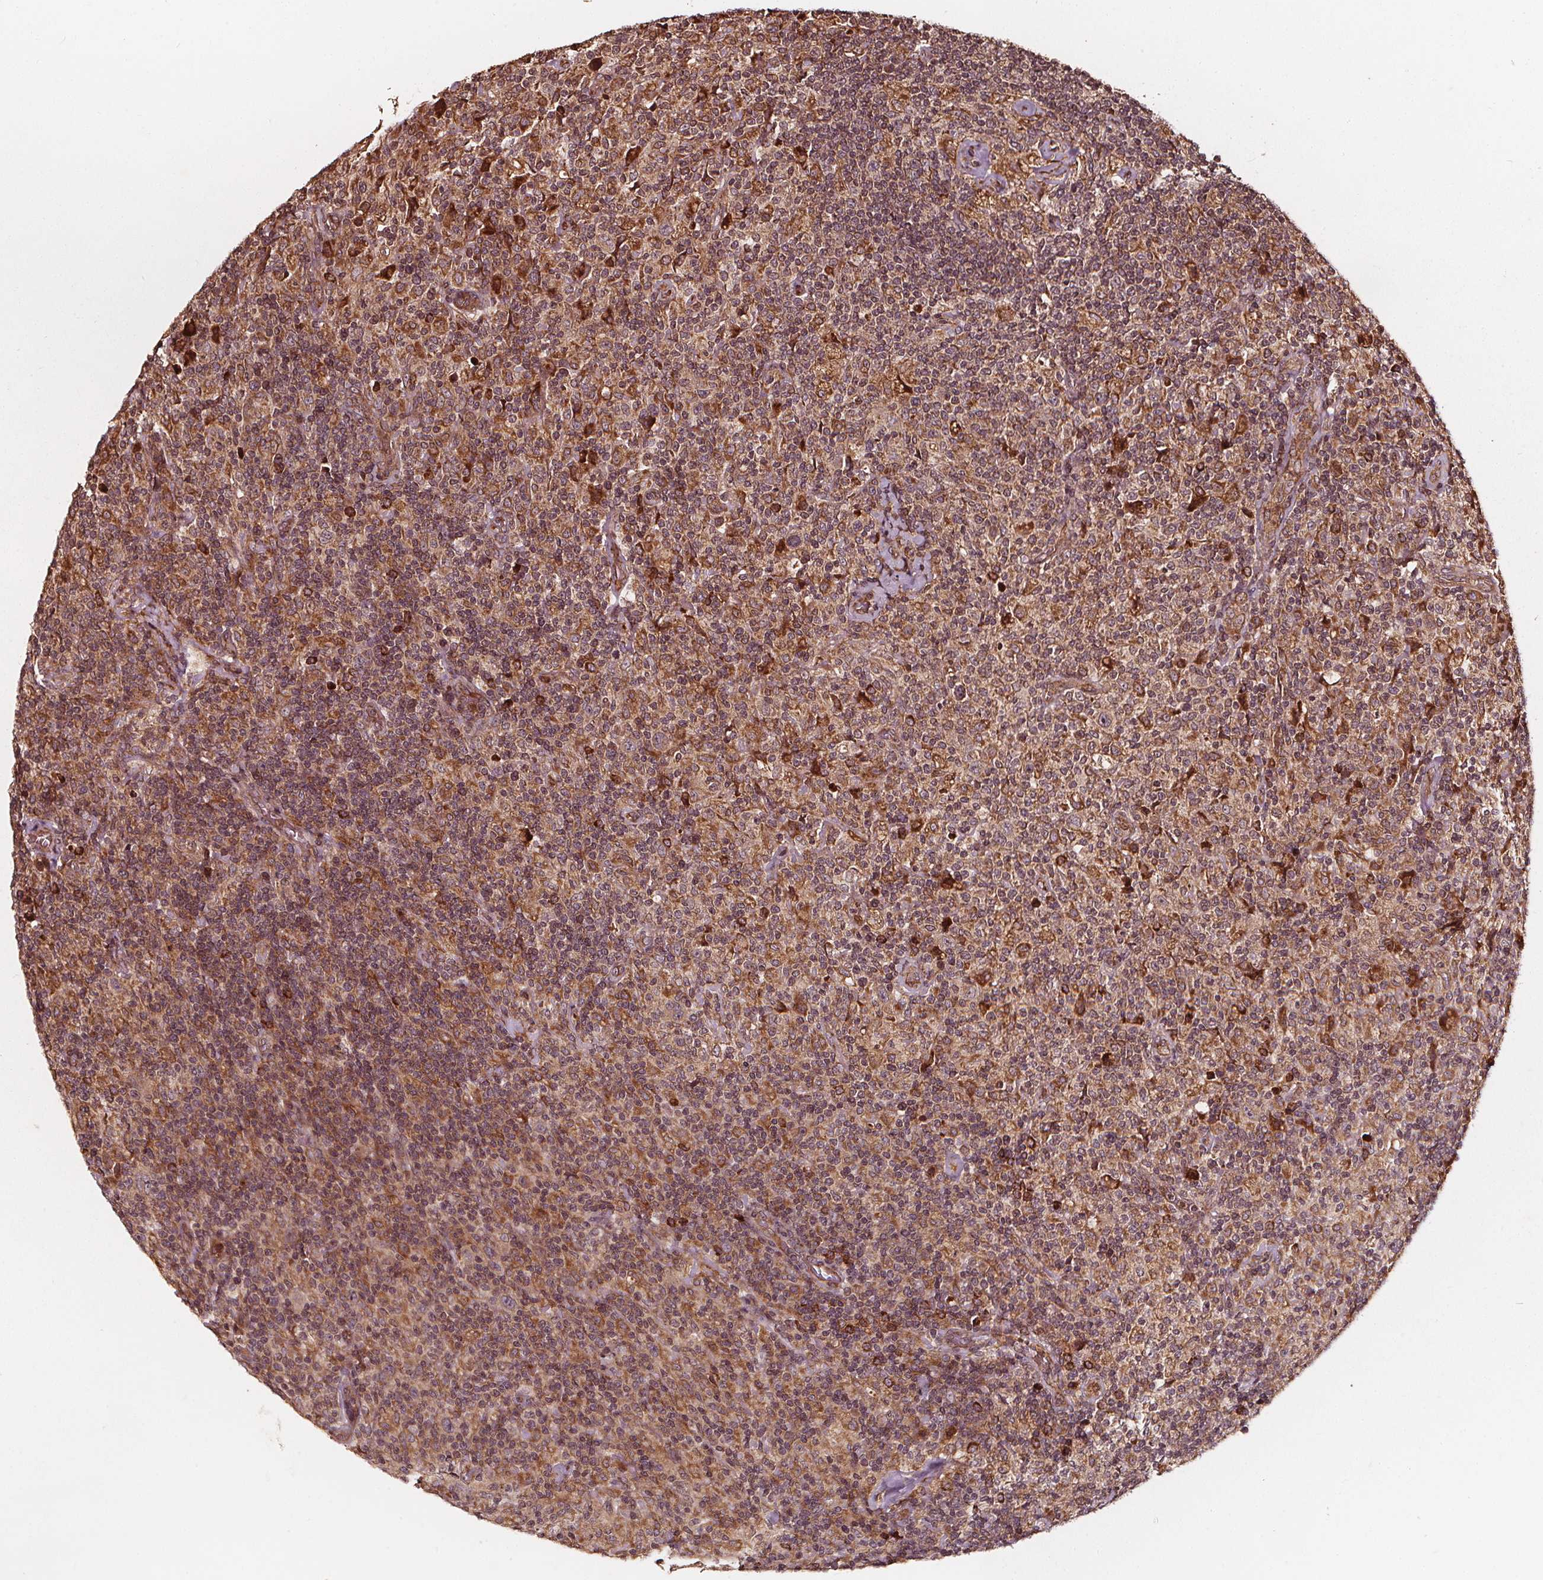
{"staining": {"intensity": "weak", "quantity": "<25%", "location": "cytoplasmic/membranous"}, "tissue": "lymphoma", "cell_type": "Tumor cells", "image_type": "cancer", "snomed": [{"axis": "morphology", "description": "Hodgkin's disease, NOS"}, {"axis": "topography", "description": "Lymph node"}], "caption": "DAB (3,3'-diaminobenzidine) immunohistochemical staining of human Hodgkin's disease exhibits no significant positivity in tumor cells.", "gene": "NPC1", "patient": {"sex": "male", "age": 70}}